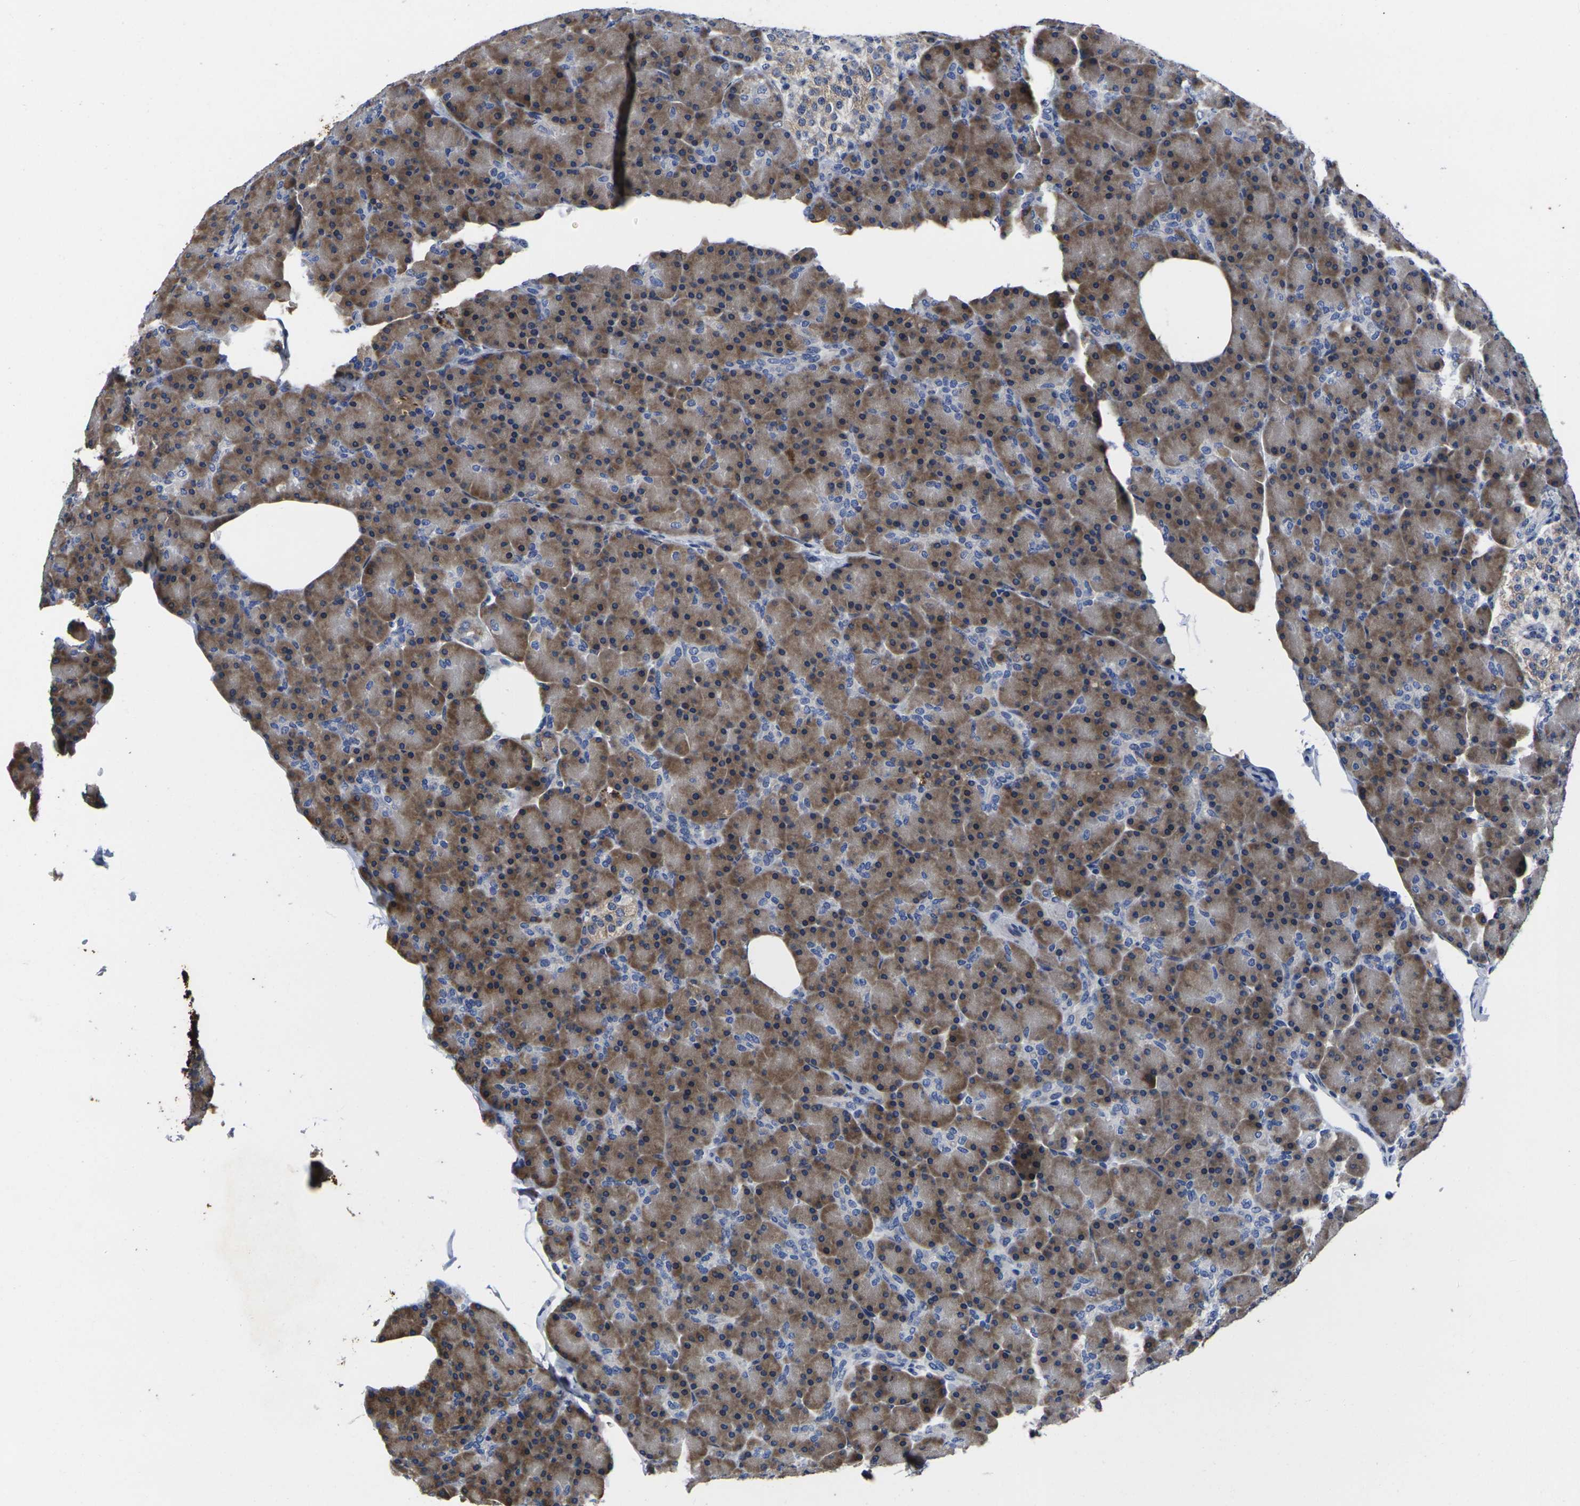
{"staining": {"intensity": "moderate", "quantity": ">75%", "location": "cytoplasmic/membranous"}, "tissue": "pancreas", "cell_type": "Exocrine glandular cells", "image_type": "normal", "snomed": [{"axis": "morphology", "description": "Normal tissue, NOS"}, {"axis": "topography", "description": "Pancreas"}], "caption": "Immunohistochemistry micrograph of benign pancreas: human pancreas stained using IHC shows medium levels of moderate protein expression localized specifically in the cytoplasmic/membranous of exocrine glandular cells, appearing as a cytoplasmic/membranous brown color.", "gene": "CYP2C8", "patient": {"sex": "female", "age": 43}}